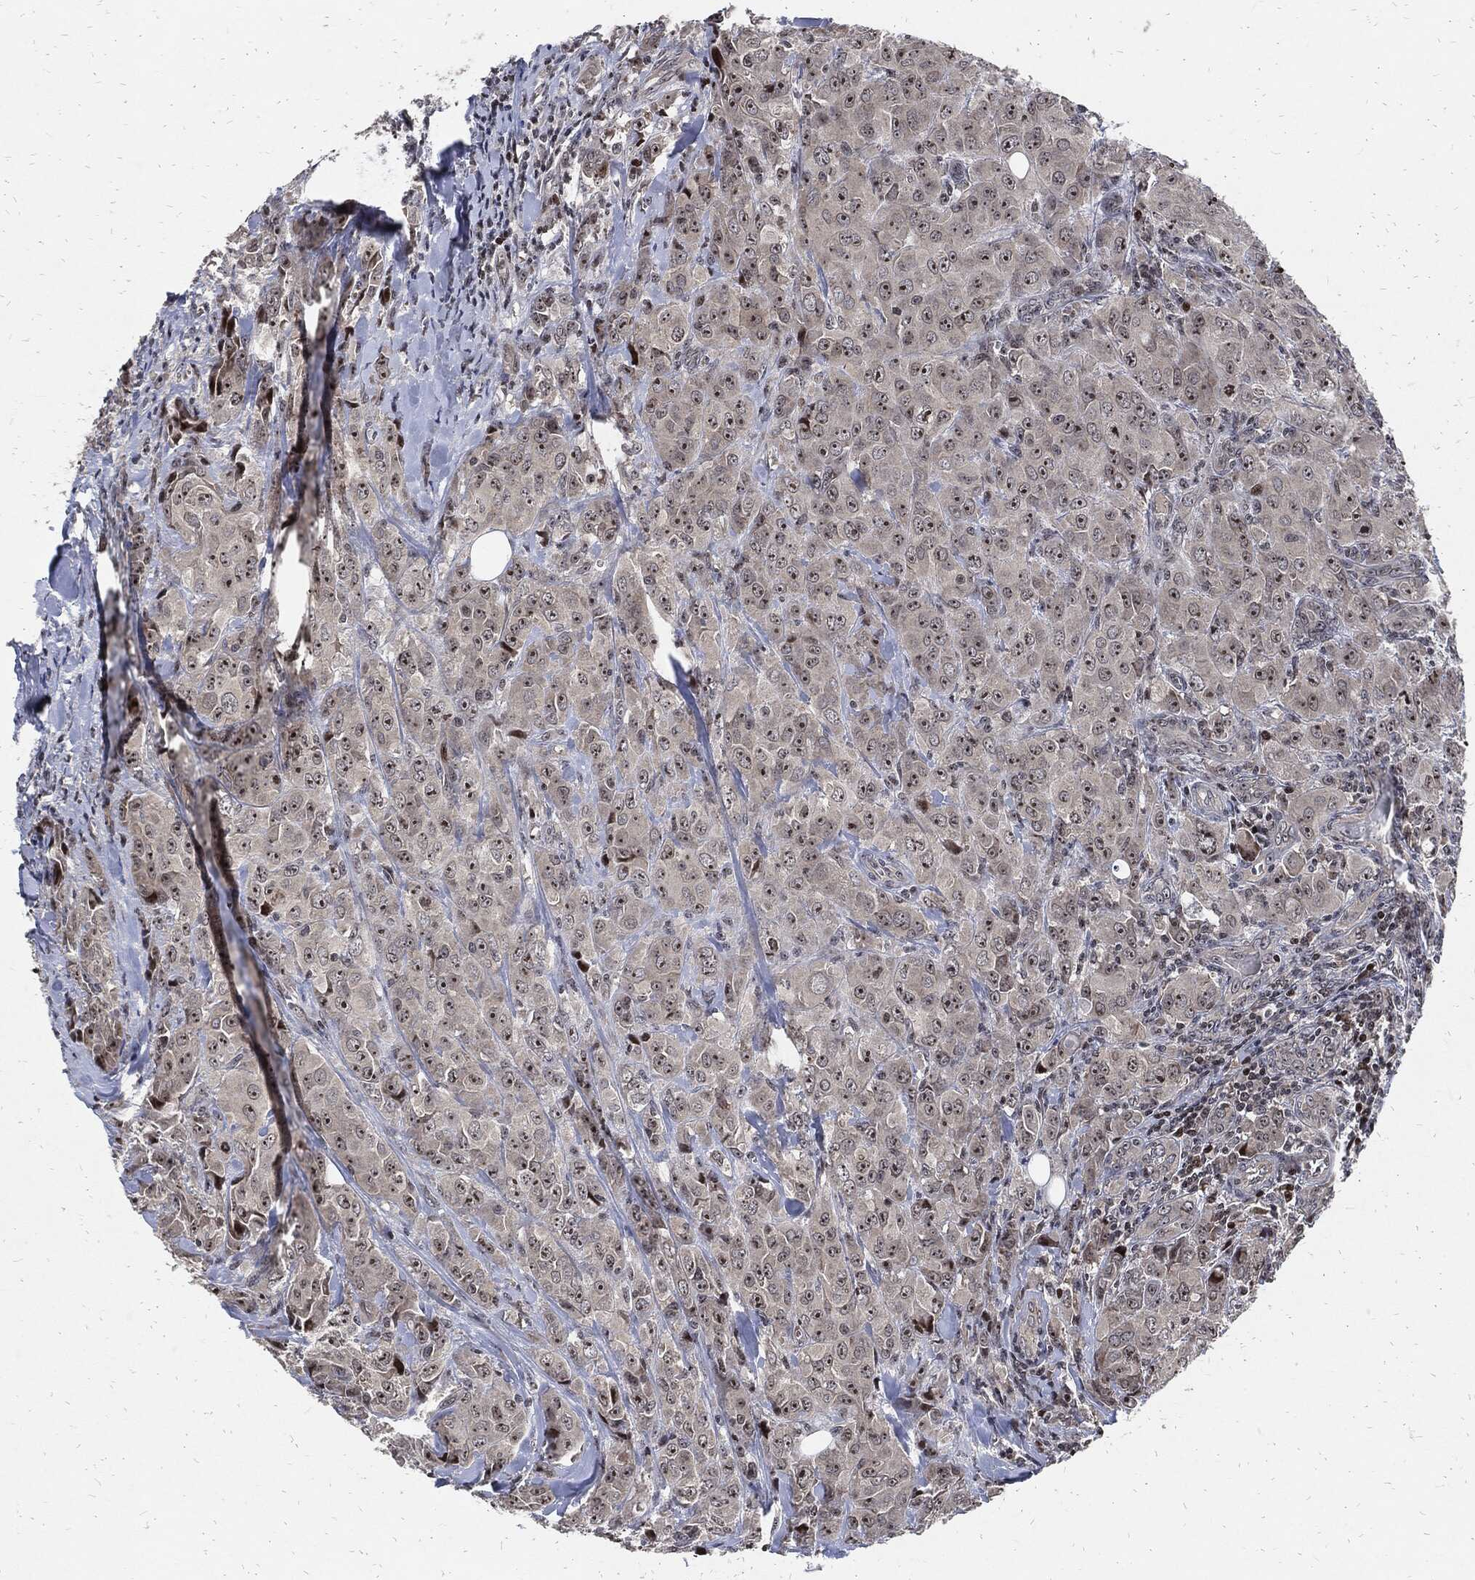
{"staining": {"intensity": "weak", "quantity": ">75%", "location": "nuclear"}, "tissue": "breast cancer", "cell_type": "Tumor cells", "image_type": "cancer", "snomed": [{"axis": "morphology", "description": "Duct carcinoma"}, {"axis": "topography", "description": "Breast"}], "caption": "An image of human breast cancer stained for a protein exhibits weak nuclear brown staining in tumor cells.", "gene": "ZNF775", "patient": {"sex": "female", "age": 43}}